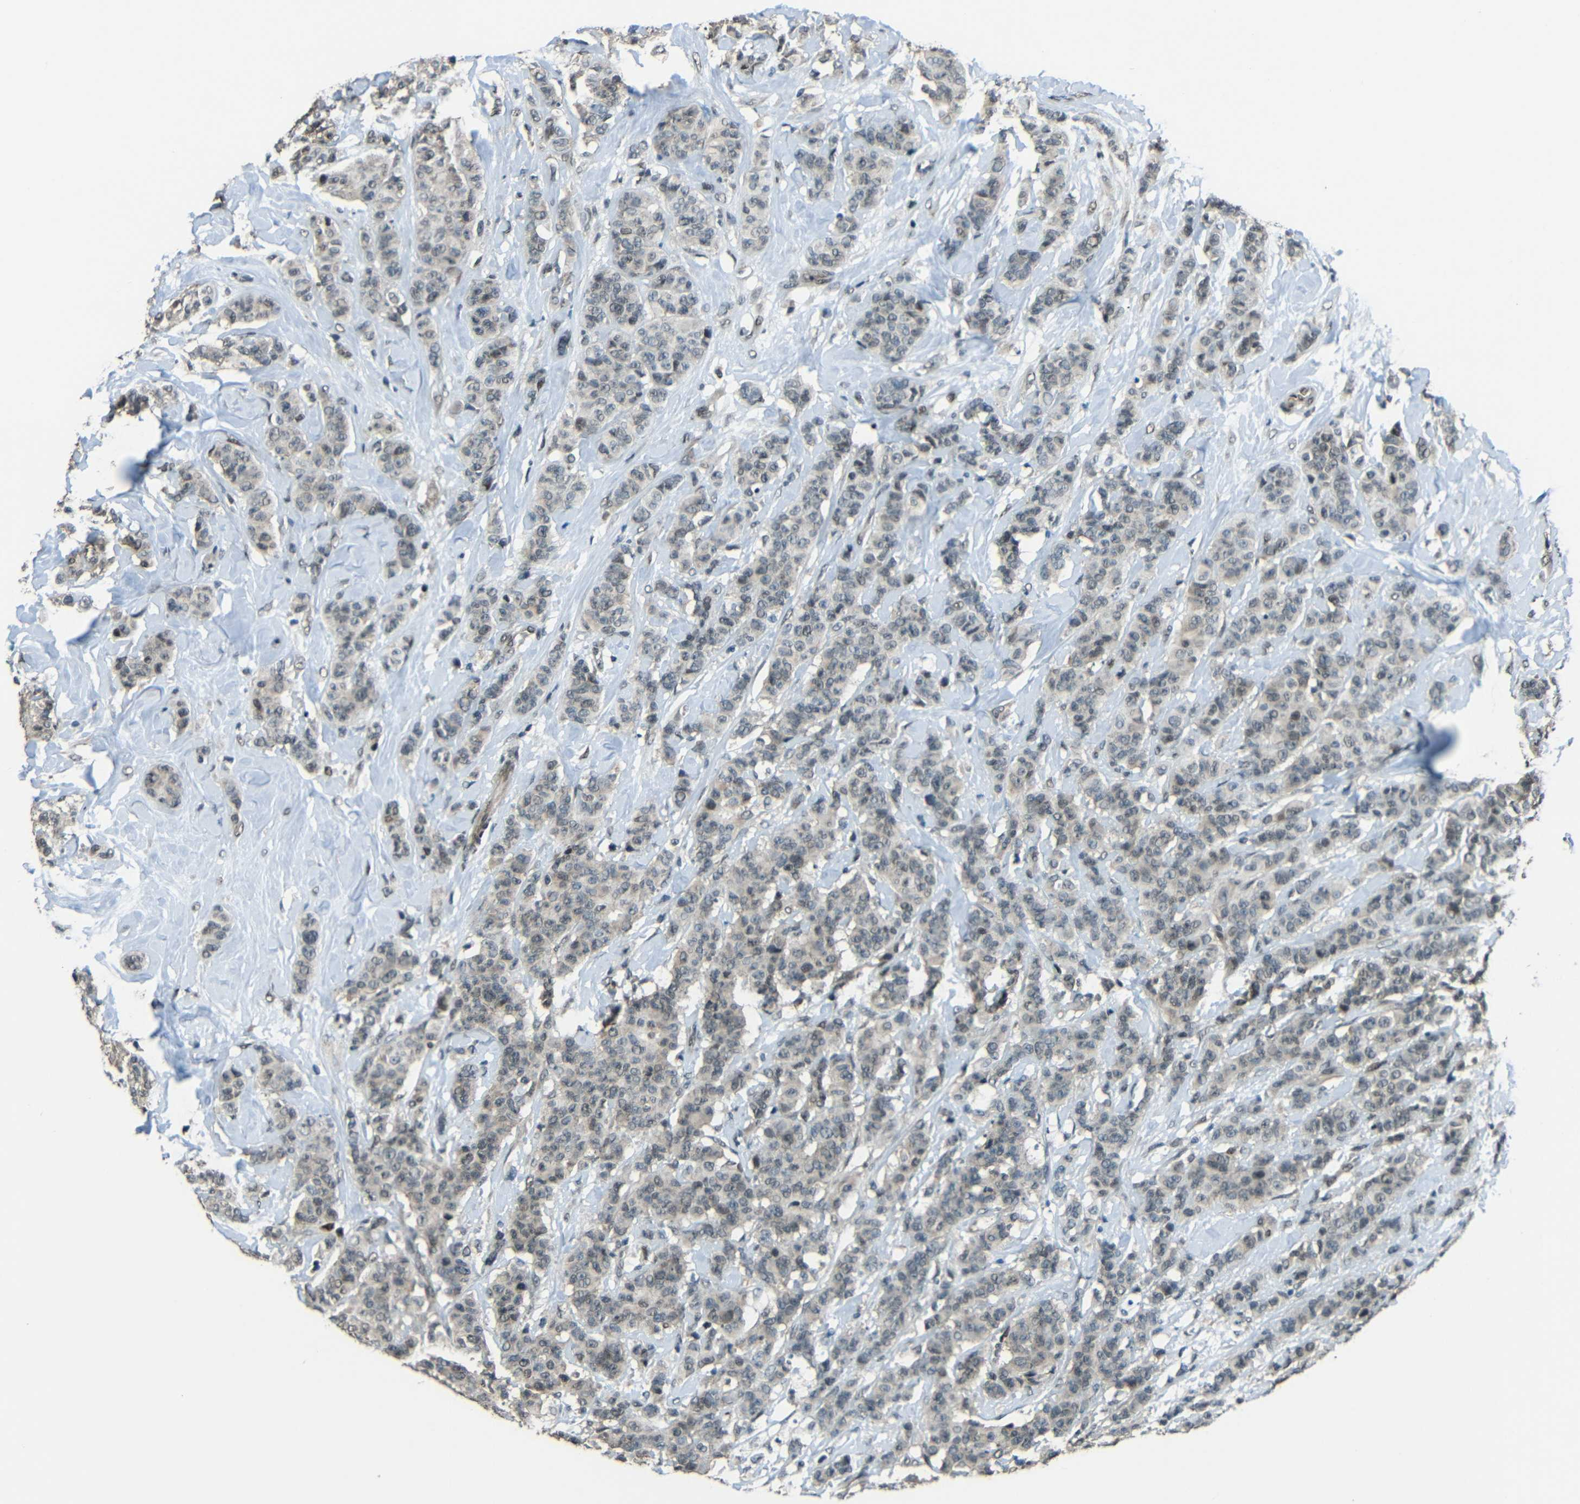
{"staining": {"intensity": "negative", "quantity": "none", "location": "none"}, "tissue": "breast cancer", "cell_type": "Tumor cells", "image_type": "cancer", "snomed": [{"axis": "morphology", "description": "Normal tissue, NOS"}, {"axis": "morphology", "description": "Duct carcinoma"}, {"axis": "topography", "description": "Breast"}], "caption": "Histopathology image shows no significant protein positivity in tumor cells of intraductal carcinoma (breast).", "gene": "PSIP1", "patient": {"sex": "female", "age": 40}}